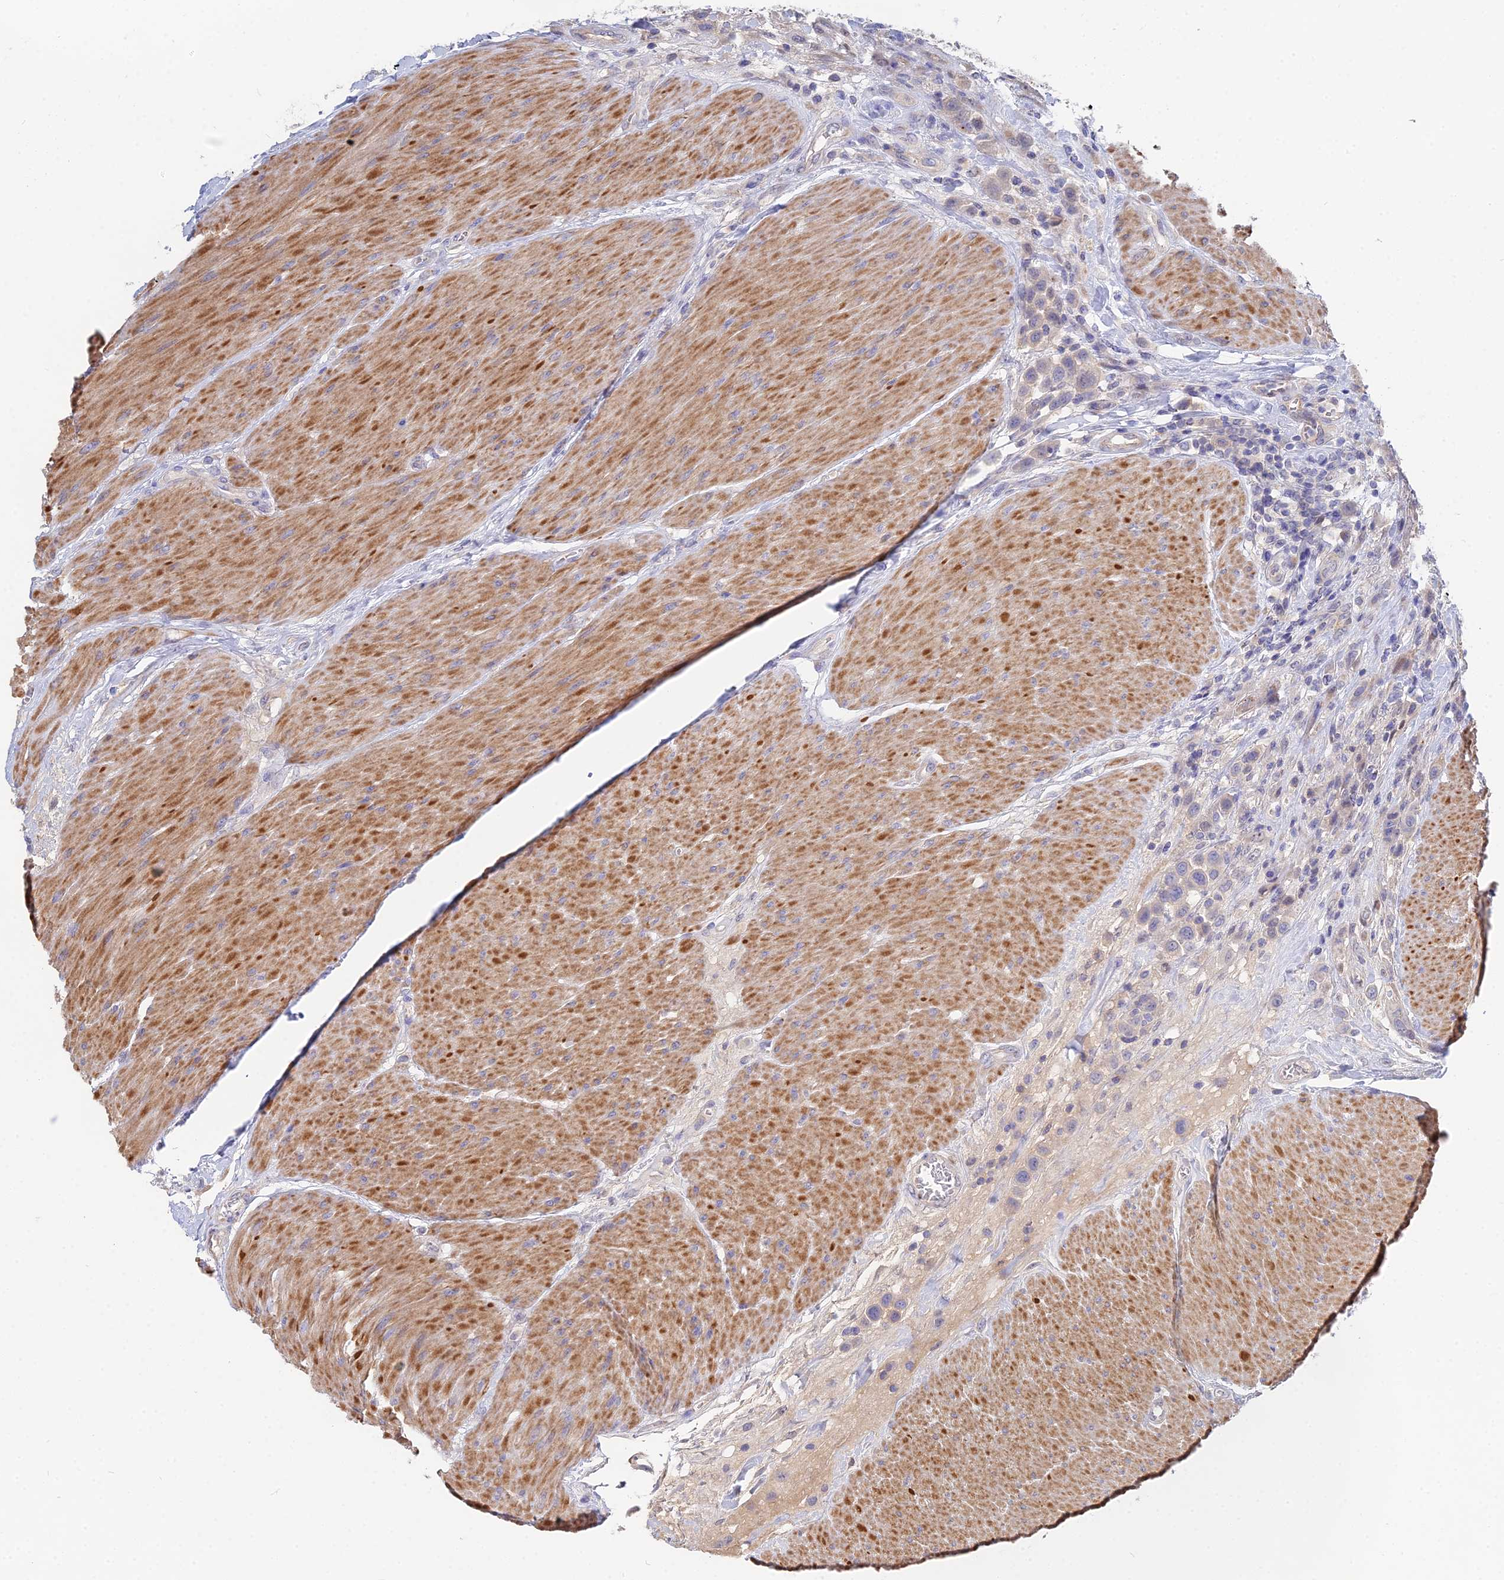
{"staining": {"intensity": "negative", "quantity": "none", "location": "none"}, "tissue": "urothelial cancer", "cell_type": "Tumor cells", "image_type": "cancer", "snomed": [{"axis": "morphology", "description": "Urothelial carcinoma, High grade"}, {"axis": "topography", "description": "Urinary bladder"}], "caption": "Urothelial carcinoma (high-grade) stained for a protein using immunohistochemistry shows no positivity tumor cells.", "gene": "DNAH14", "patient": {"sex": "male", "age": 50}}